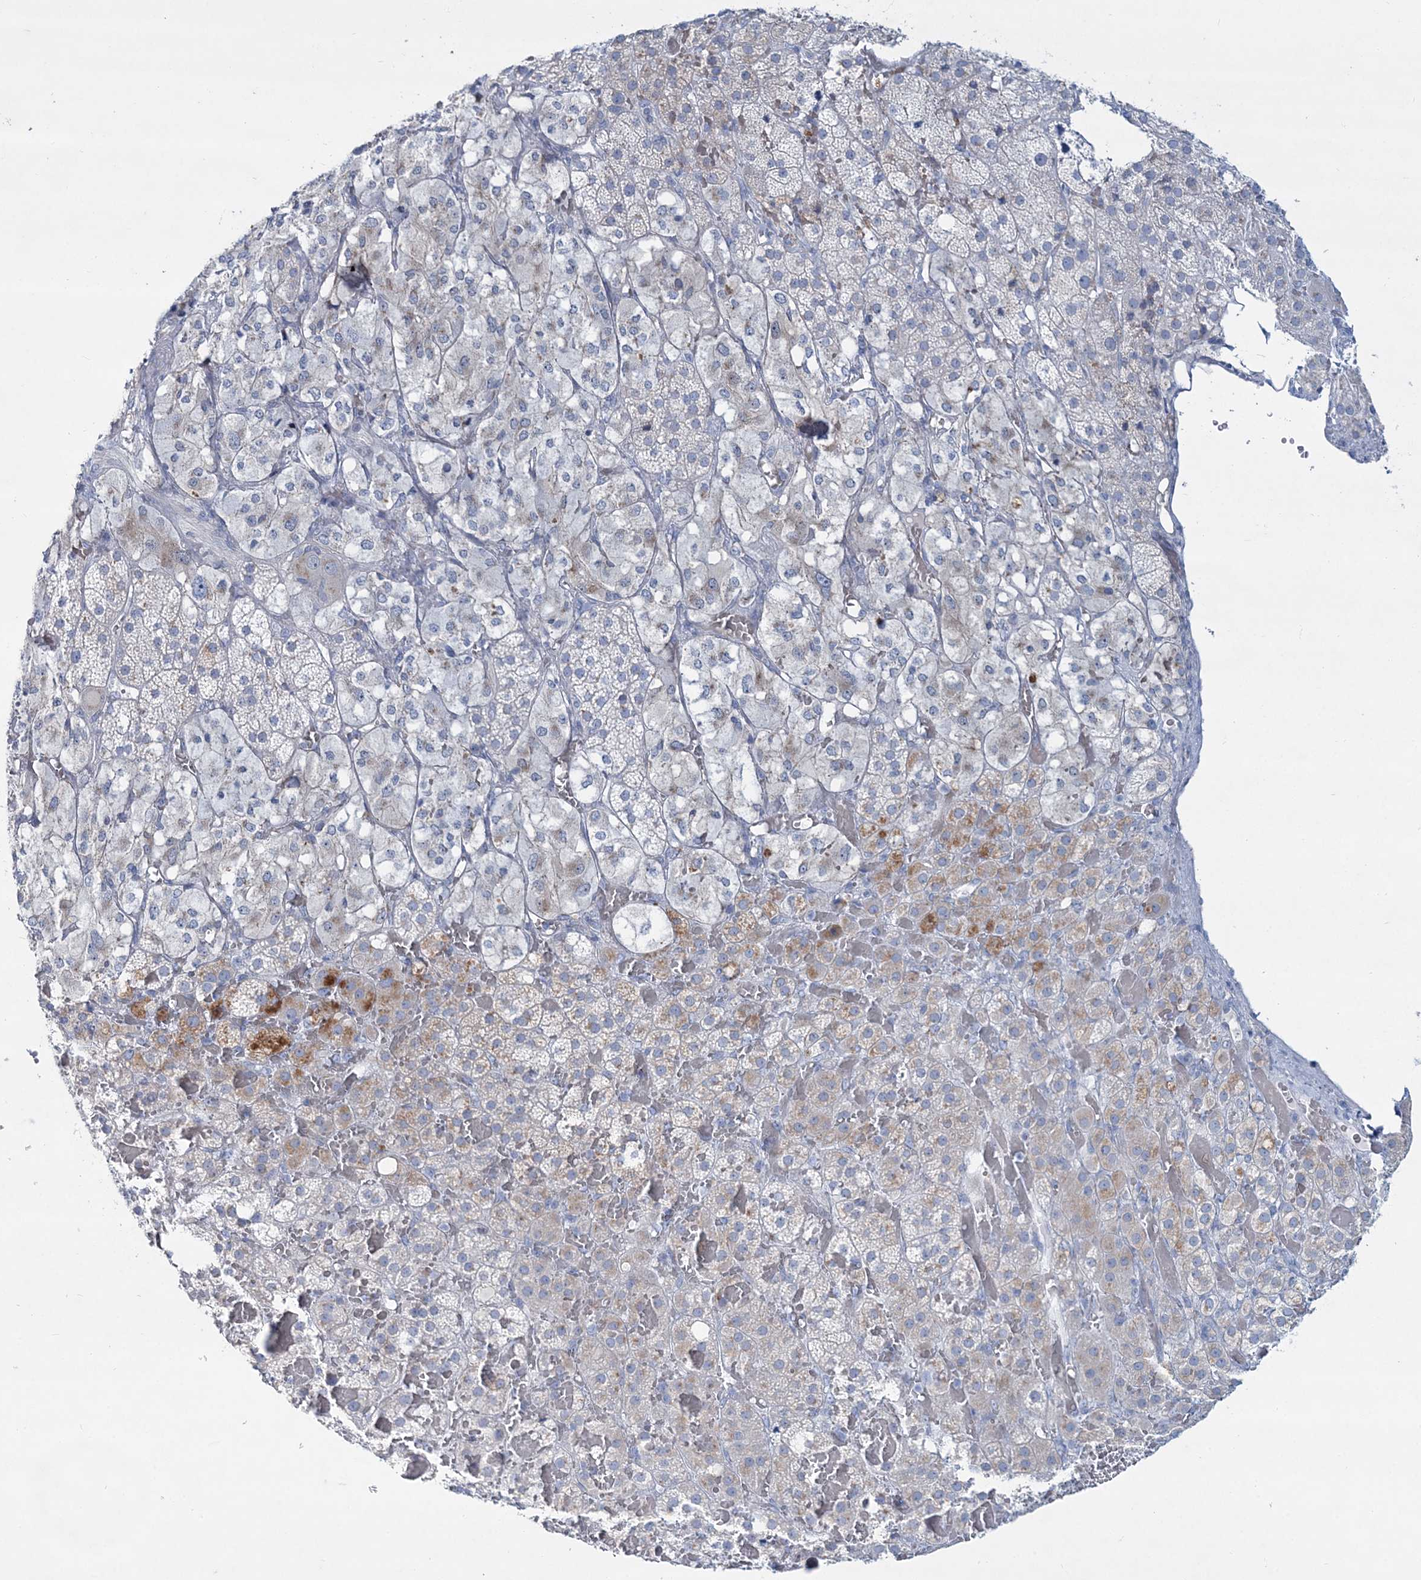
{"staining": {"intensity": "moderate", "quantity": "<25%", "location": "cytoplasmic/membranous"}, "tissue": "adrenal gland", "cell_type": "Glandular cells", "image_type": "normal", "snomed": [{"axis": "morphology", "description": "Normal tissue, NOS"}, {"axis": "topography", "description": "Adrenal gland"}], "caption": "Immunohistochemistry (DAB (3,3'-diaminobenzidine)) staining of normal adrenal gland demonstrates moderate cytoplasmic/membranous protein expression in approximately <25% of glandular cells.", "gene": "ADGRL1", "patient": {"sex": "female", "age": 59}}